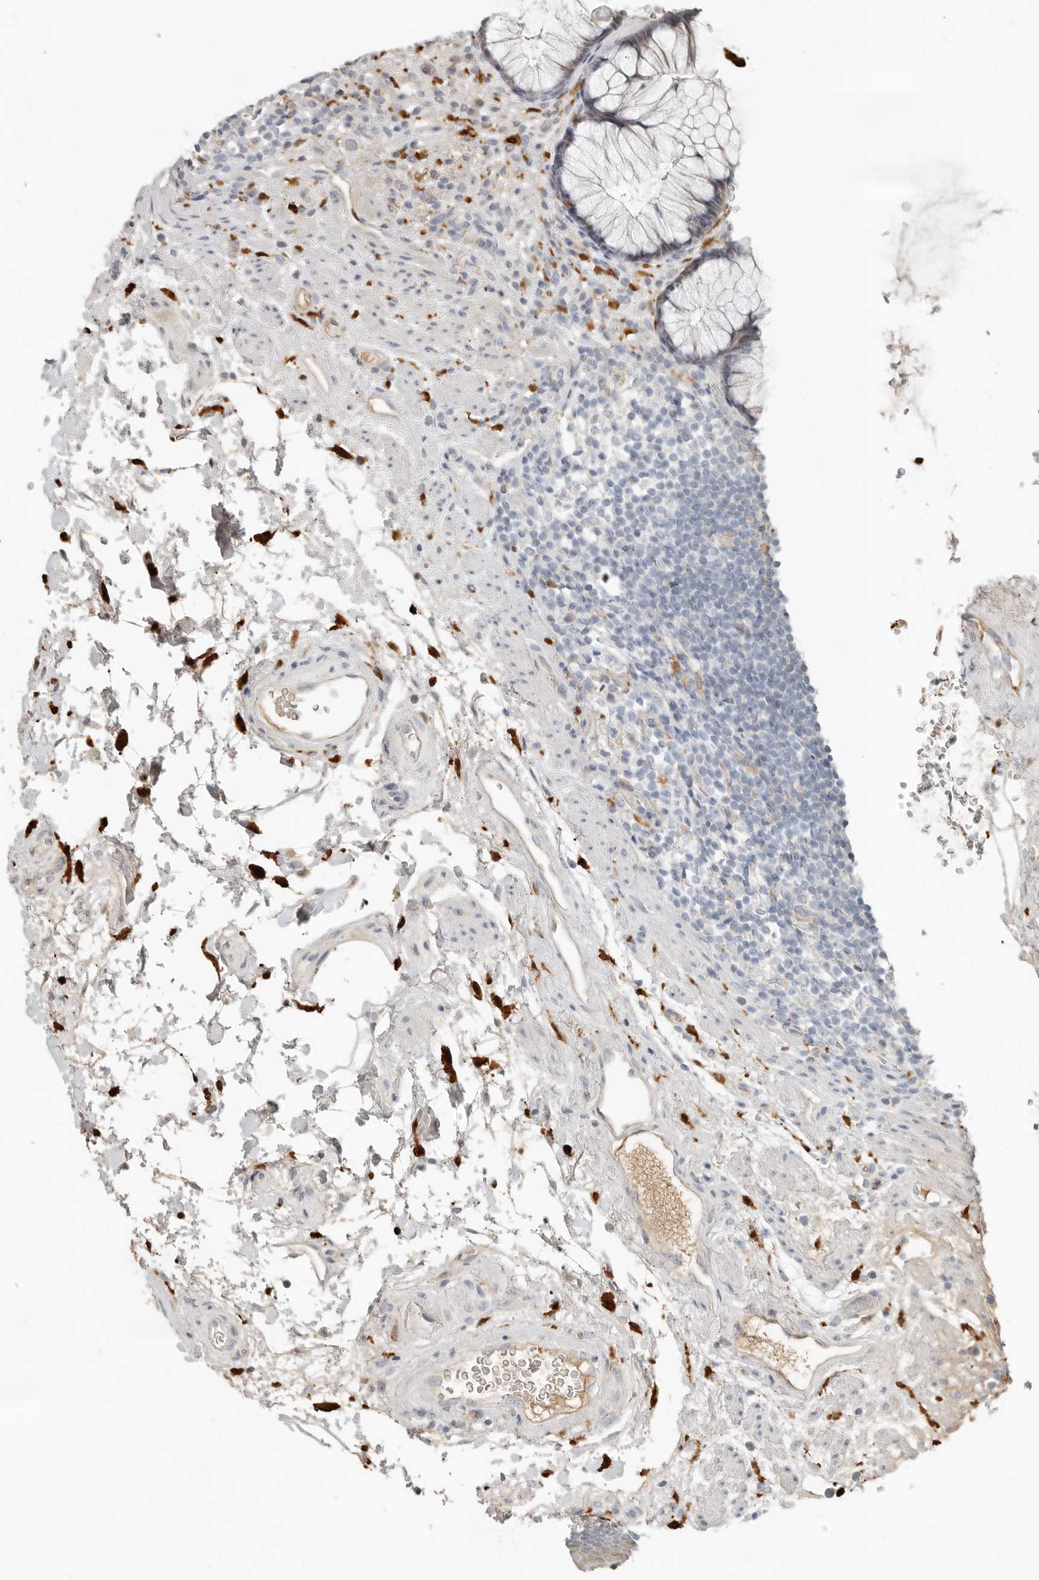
{"staining": {"intensity": "moderate", "quantity": "<25%", "location": "cytoplasmic/membranous"}, "tissue": "rectum", "cell_type": "Glandular cells", "image_type": "normal", "snomed": [{"axis": "morphology", "description": "Normal tissue, NOS"}, {"axis": "topography", "description": "Rectum"}], "caption": "Brown immunohistochemical staining in unremarkable human rectum exhibits moderate cytoplasmic/membranous positivity in about <25% of glandular cells. The staining was performed using DAB (3,3'-diaminobenzidine), with brown indicating positive protein expression. Nuclei are stained blue with hematoxylin.", "gene": "KLHL38", "patient": {"sex": "male", "age": 51}}